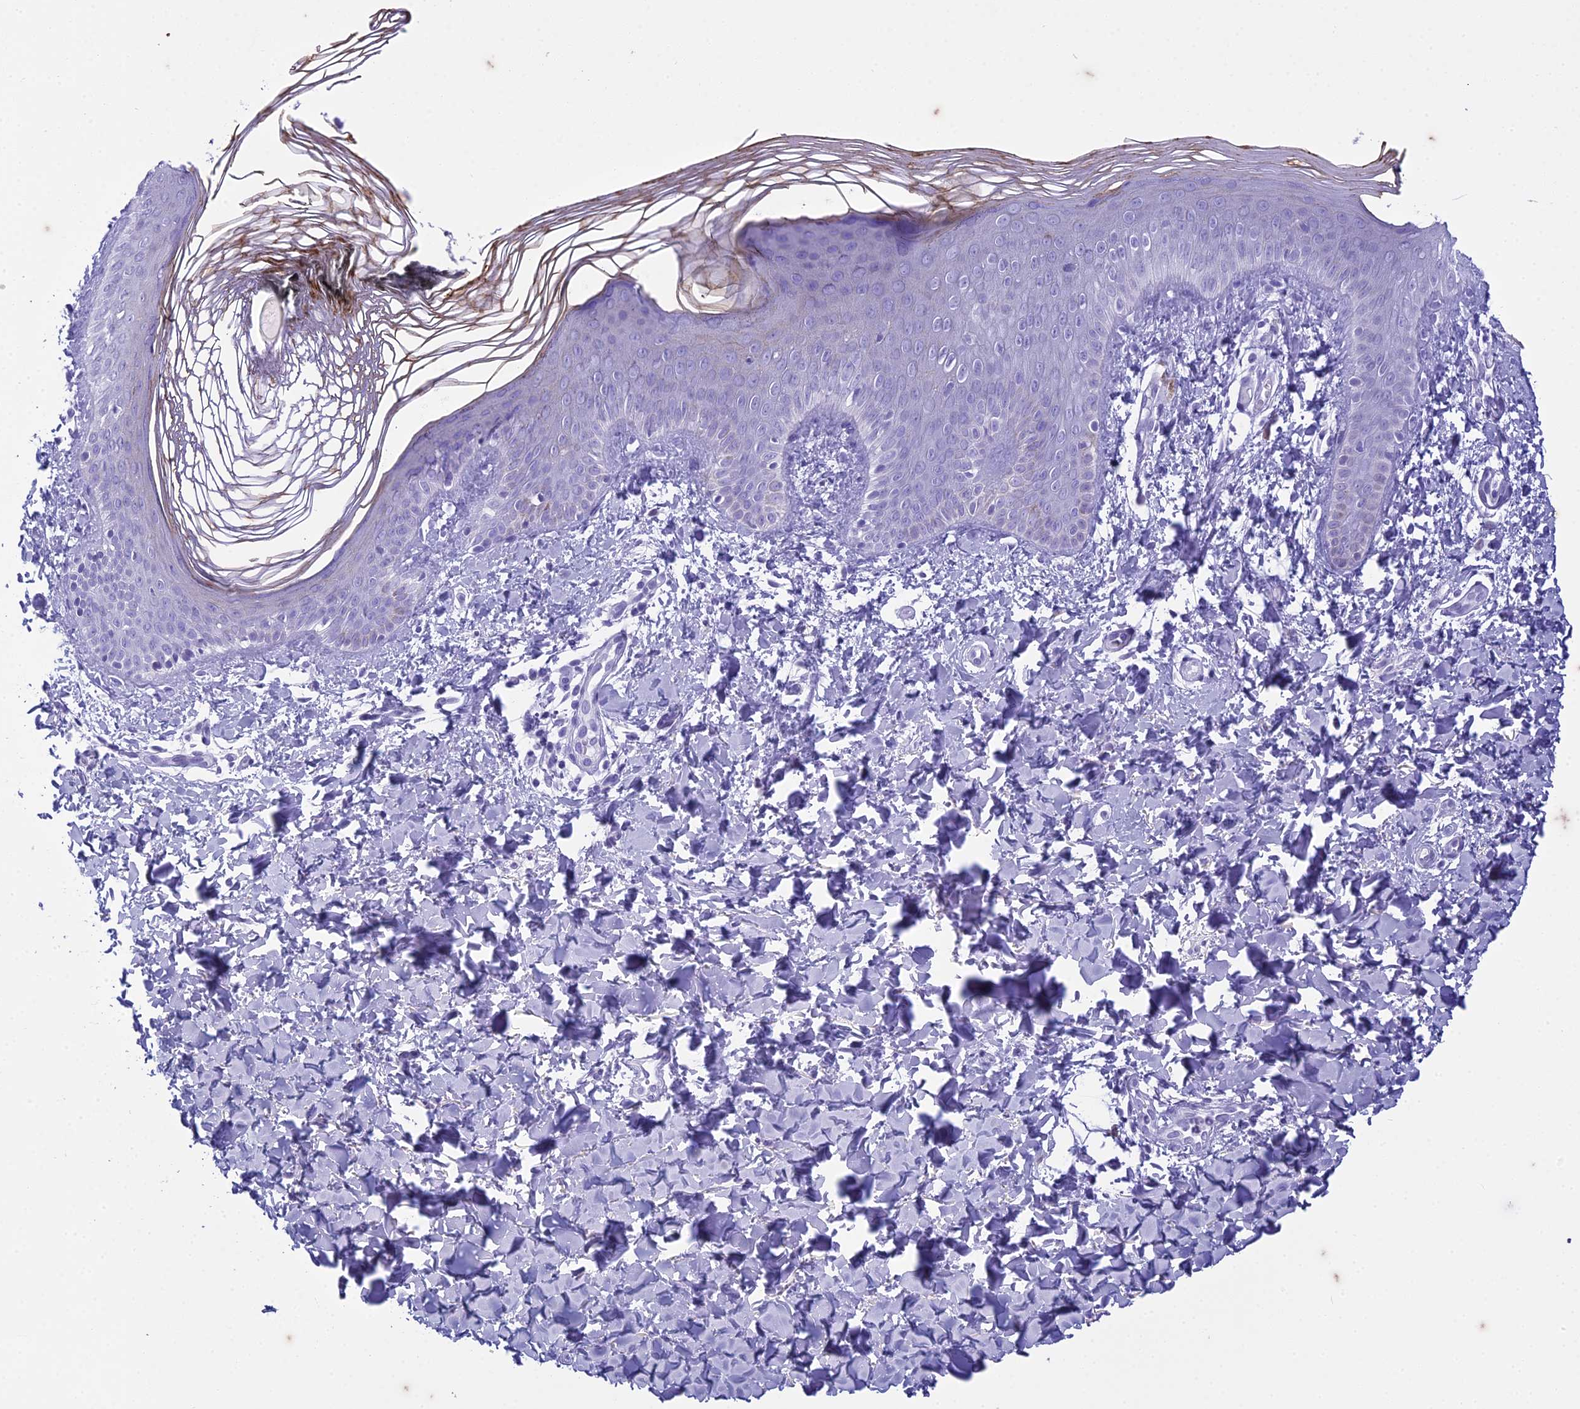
{"staining": {"intensity": "moderate", "quantity": "<25%", "location": "cytoplasmic/membranous"}, "tissue": "skin", "cell_type": "Epidermal cells", "image_type": "normal", "snomed": [{"axis": "morphology", "description": "Normal tissue, NOS"}, {"axis": "morphology", "description": "Inflammation, NOS"}, {"axis": "topography", "description": "Soft tissue"}, {"axis": "topography", "description": "Anal"}], "caption": "This photomicrograph demonstrates immunohistochemistry (IHC) staining of unremarkable human skin, with low moderate cytoplasmic/membranous positivity in about <25% of epidermal cells.", "gene": "HMGB4", "patient": {"sex": "female", "age": 15}}